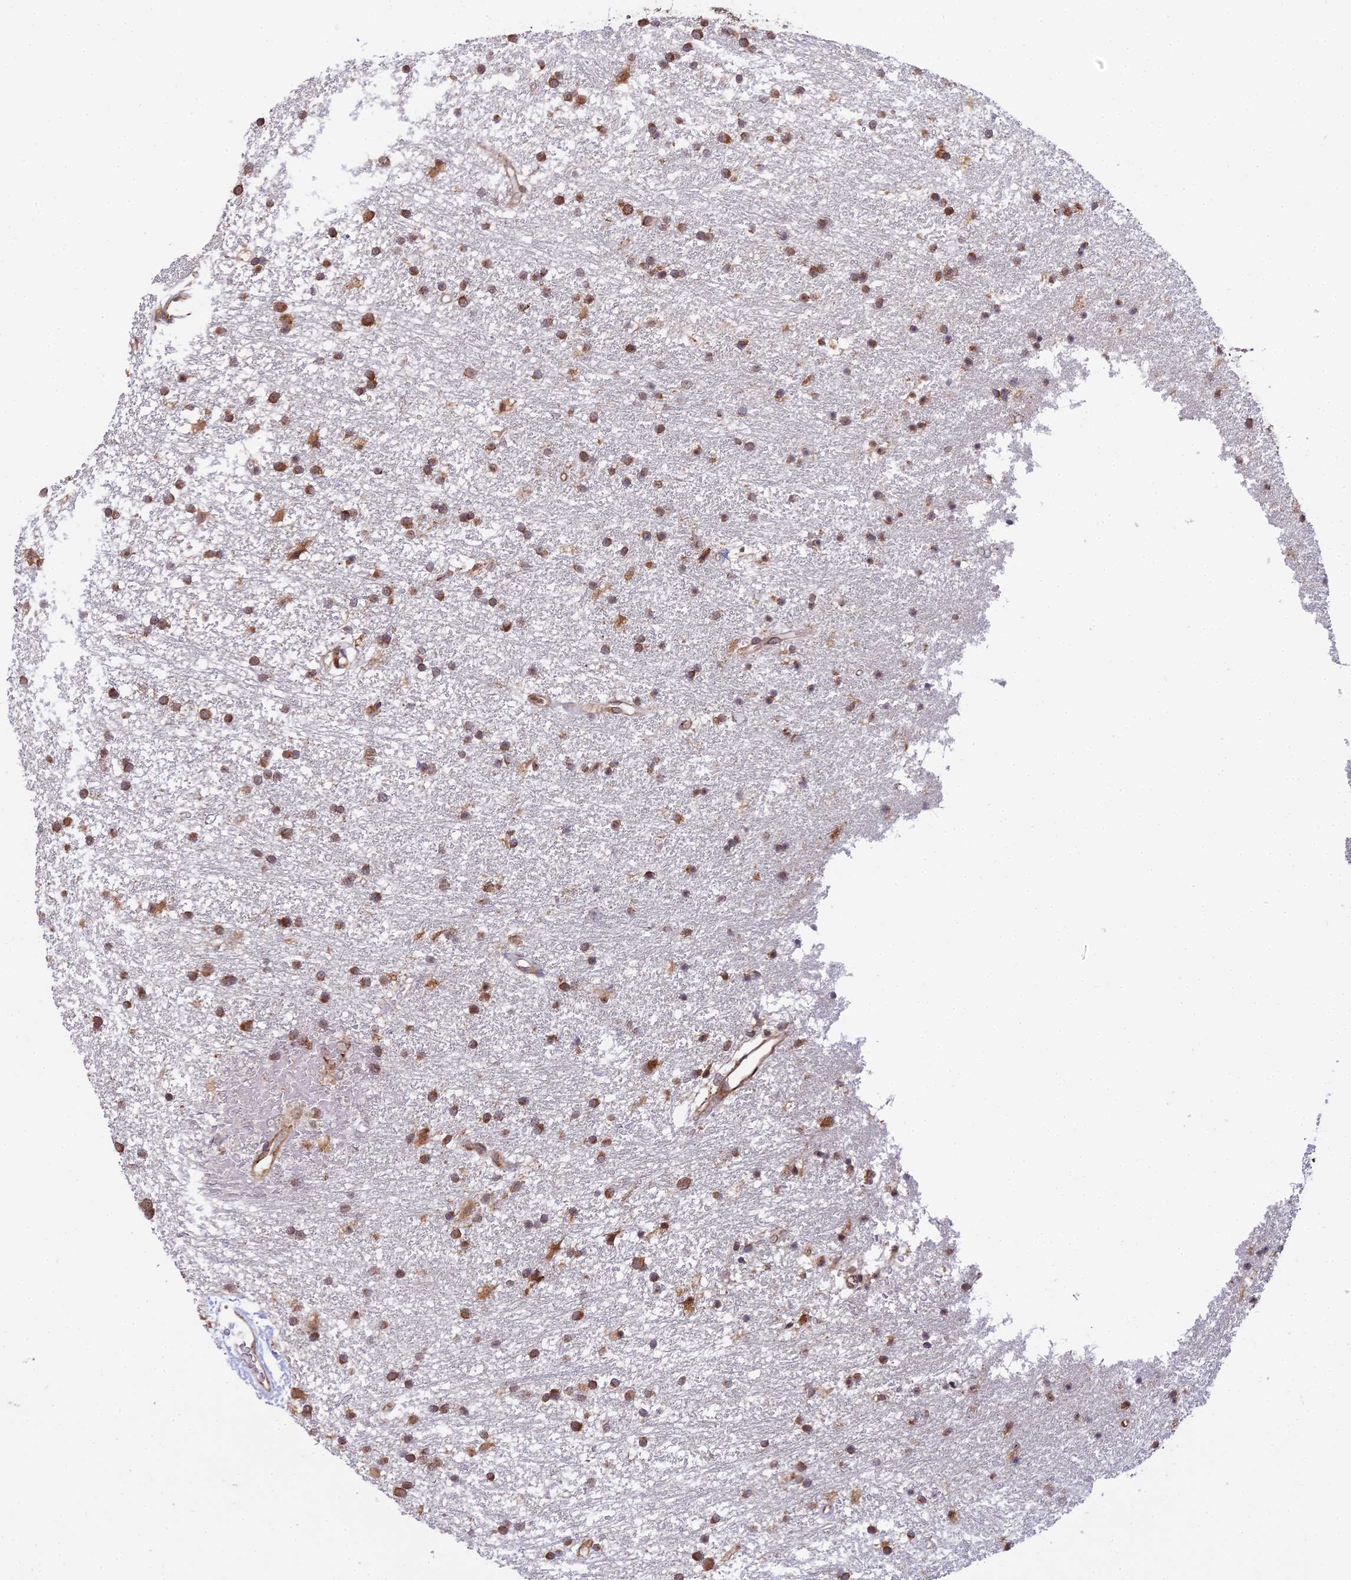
{"staining": {"intensity": "moderate", "quantity": ">75%", "location": "cytoplasmic/membranous"}, "tissue": "glioma", "cell_type": "Tumor cells", "image_type": "cancer", "snomed": [{"axis": "morphology", "description": "Glioma, malignant, High grade"}, {"axis": "topography", "description": "Brain"}], "caption": "Human malignant high-grade glioma stained with a protein marker demonstrates moderate staining in tumor cells.", "gene": "RPL26", "patient": {"sex": "male", "age": 77}}